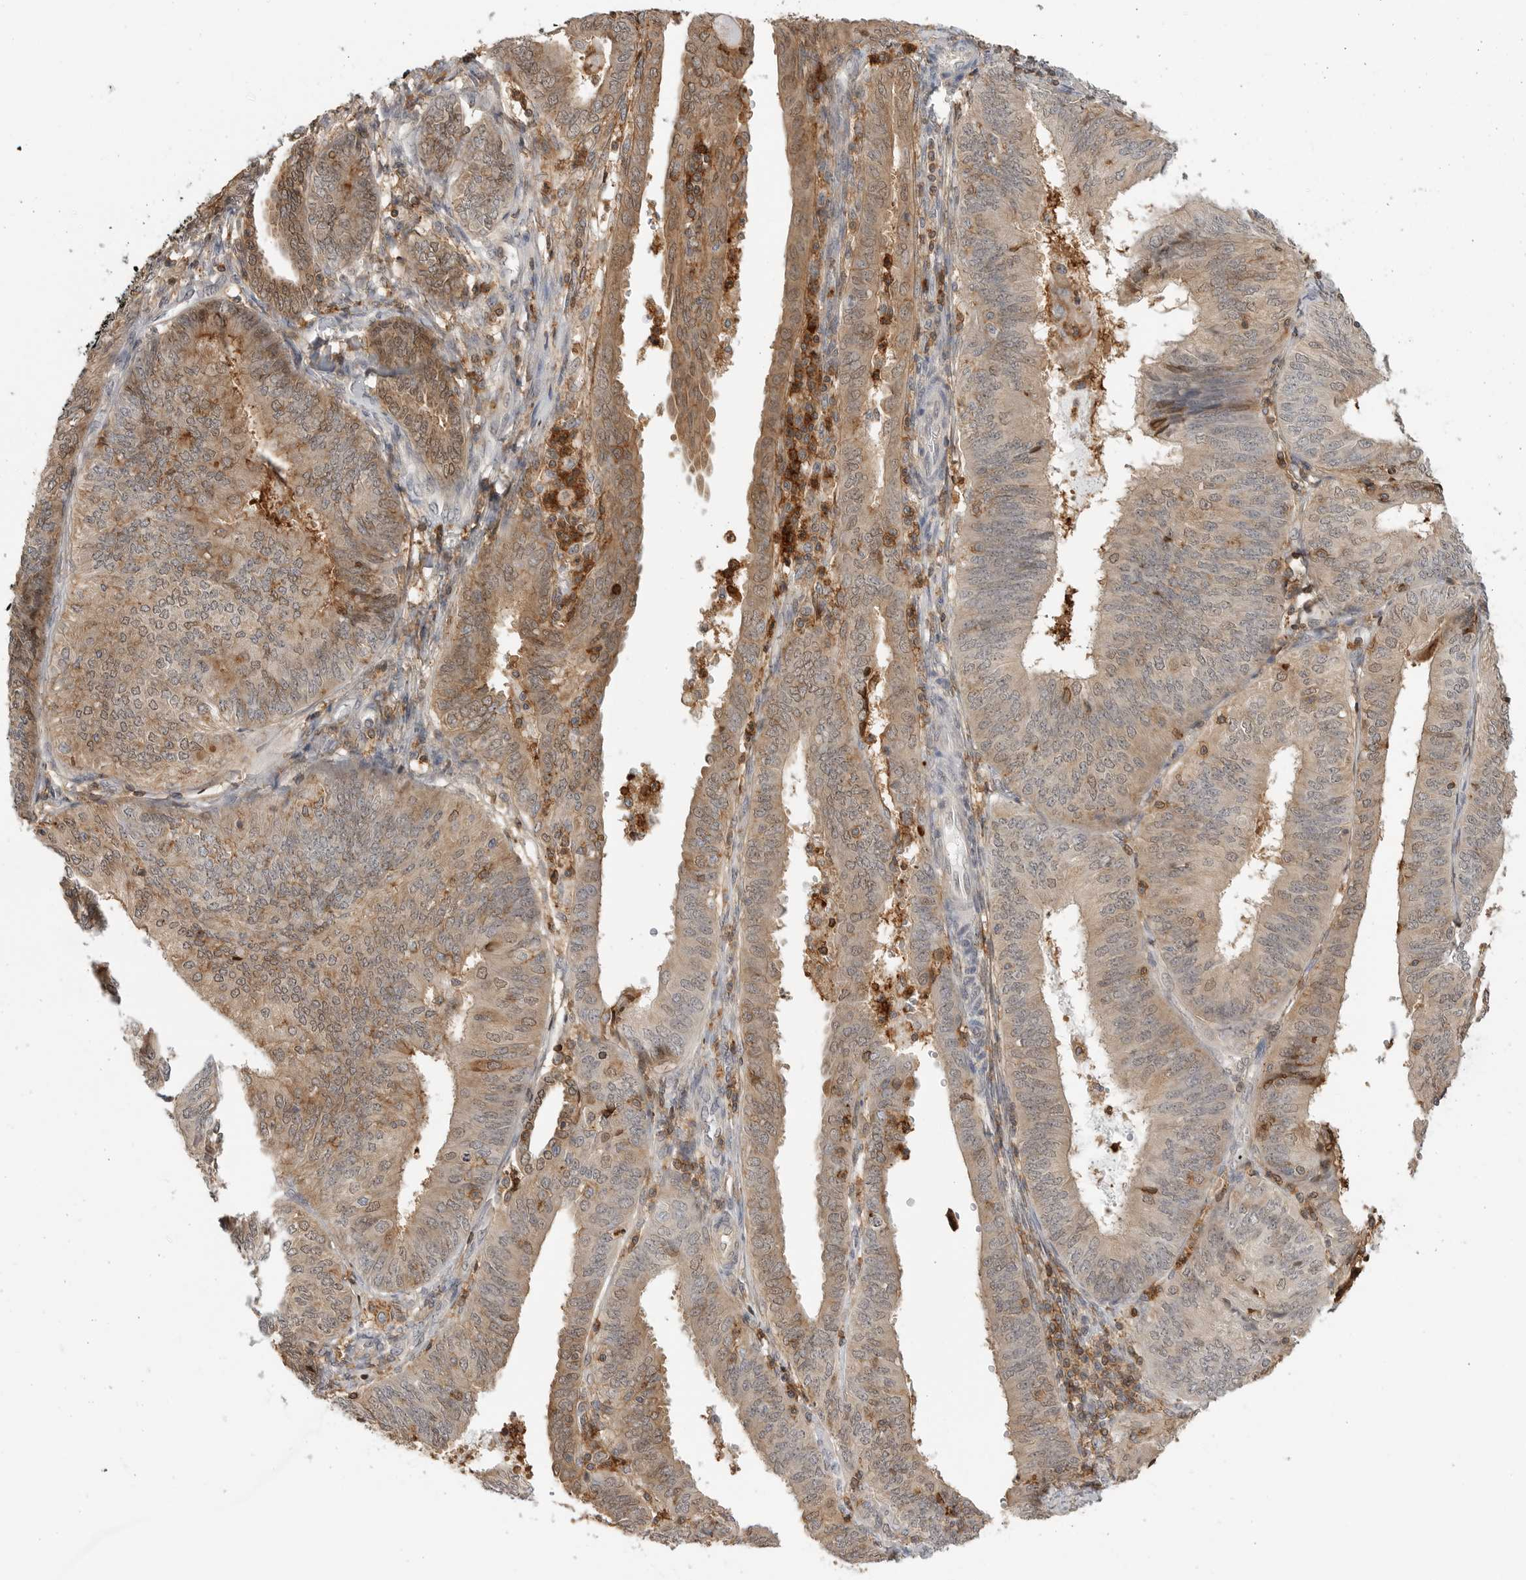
{"staining": {"intensity": "moderate", "quantity": ">75%", "location": "cytoplasmic/membranous,nuclear"}, "tissue": "endometrial cancer", "cell_type": "Tumor cells", "image_type": "cancer", "snomed": [{"axis": "morphology", "description": "Adenocarcinoma, NOS"}, {"axis": "topography", "description": "Endometrium"}], "caption": "Endometrial adenocarcinoma tissue shows moderate cytoplasmic/membranous and nuclear positivity in approximately >75% of tumor cells", "gene": "ANXA11", "patient": {"sex": "female", "age": 58}}